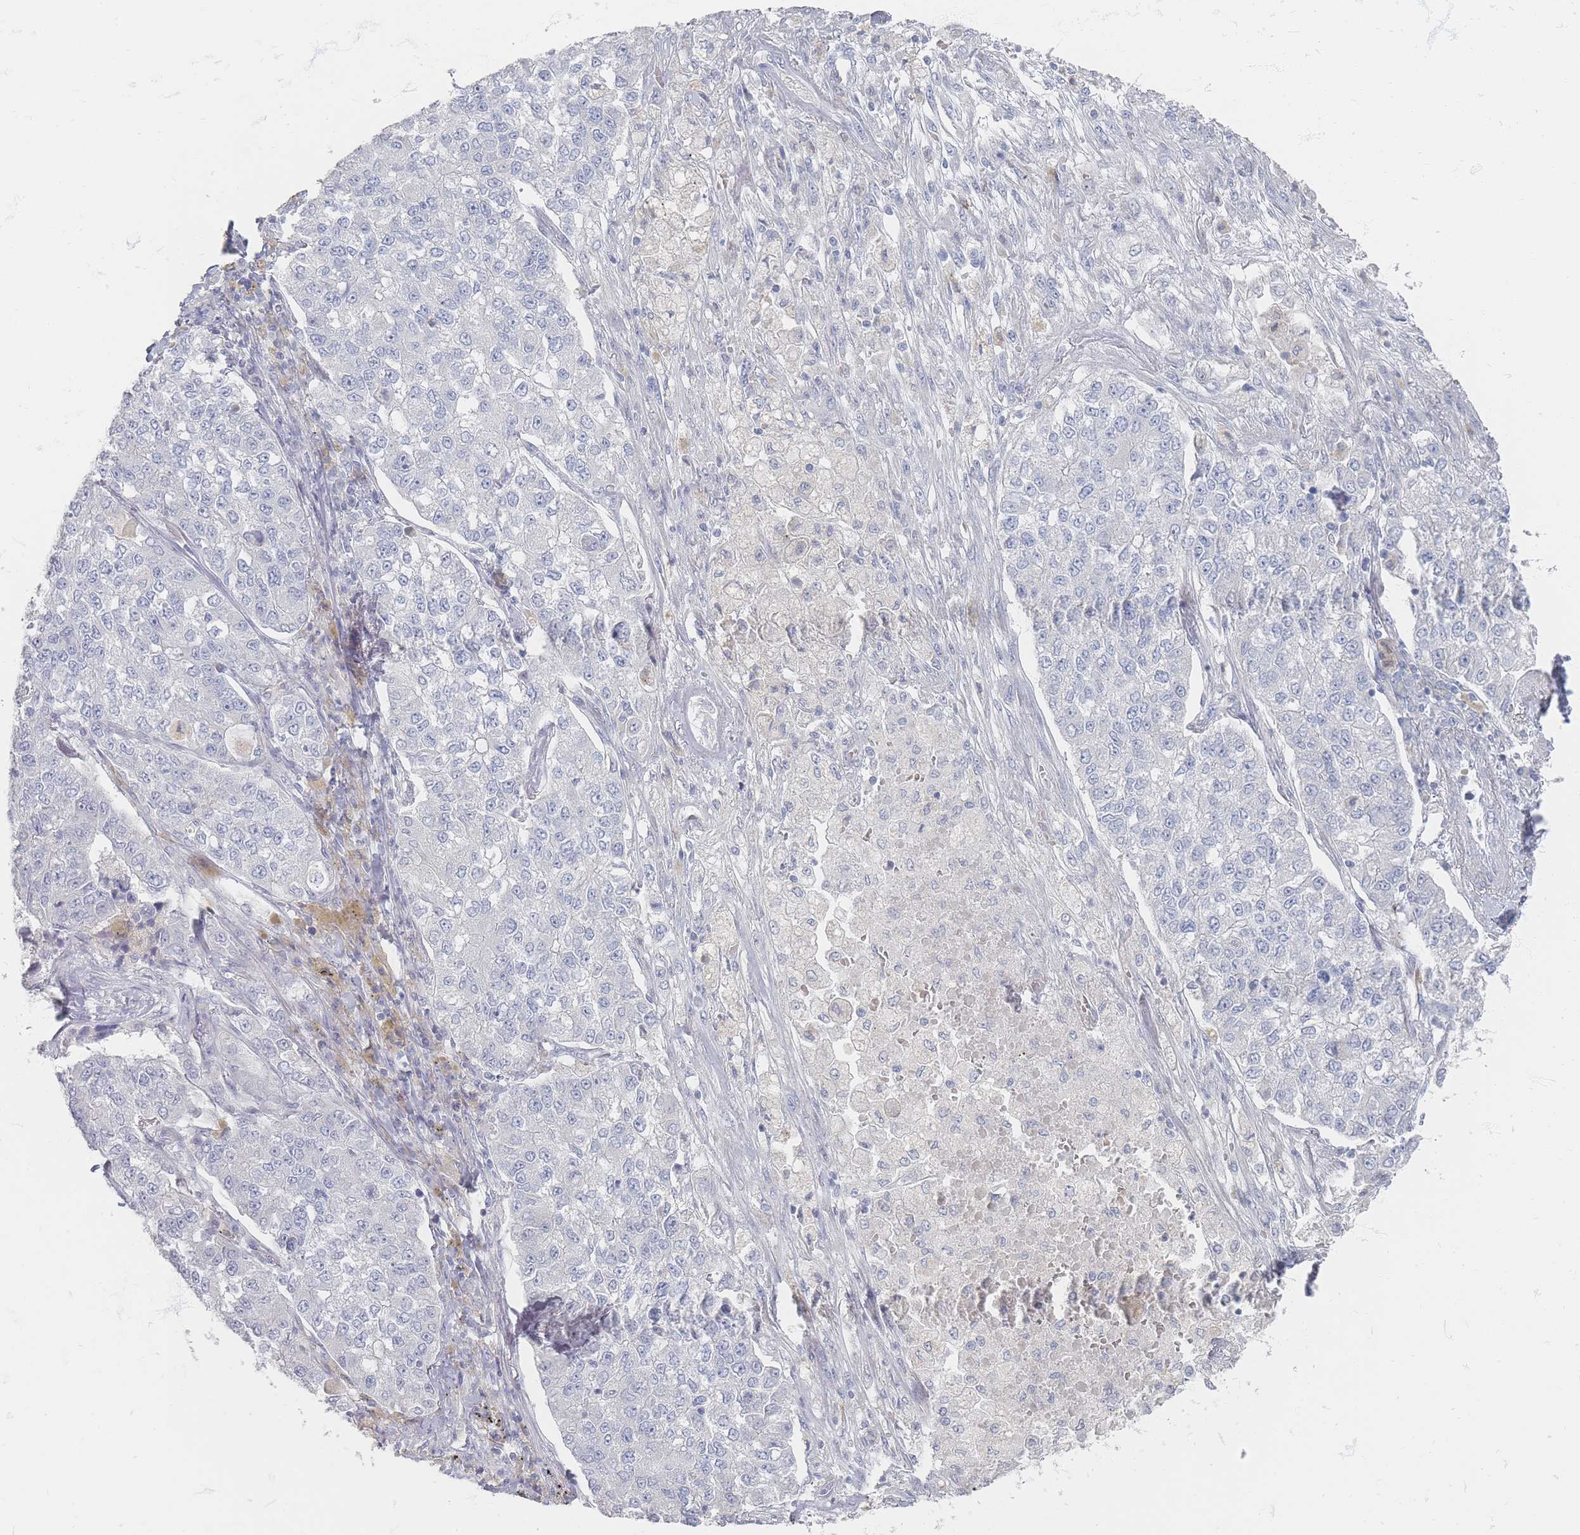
{"staining": {"intensity": "negative", "quantity": "none", "location": "none"}, "tissue": "lung cancer", "cell_type": "Tumor cells", "image_type": "cancer", "snomed": [{"axis": "morphology", "description": "Adenocarcinoma, NOS"}, {"axis": "topography", "description": "Lung"}], "caption": "Lung cancer (adenocarcinoma) stained for a protein using immunohistochemistry displays no positivity tumor cells.", "gene": "CD37", "patient": {"sex": "male", "age": 49}}